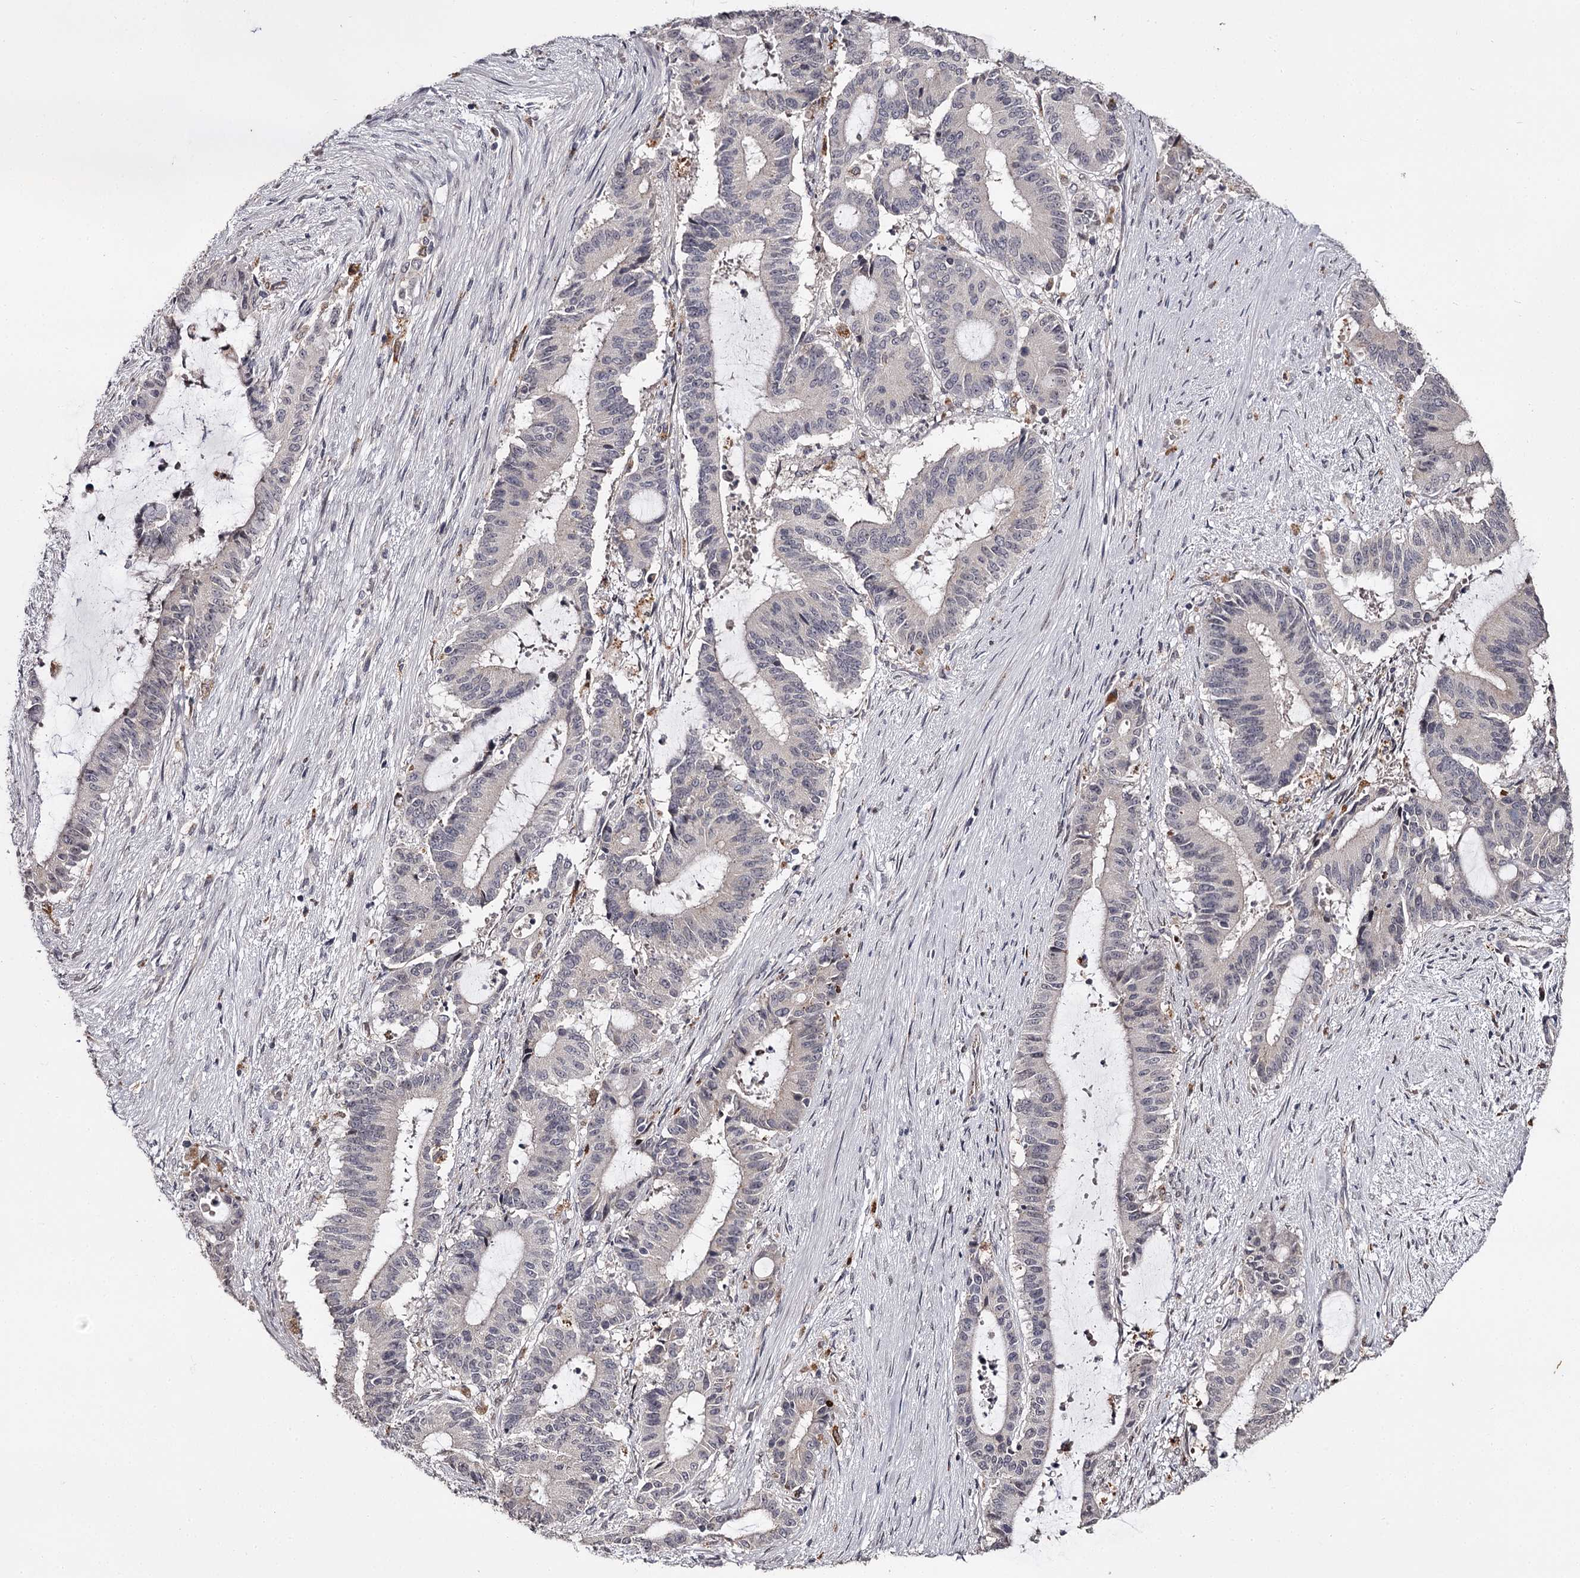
{"staining": {"intensity": "negative", "quantity": "none", "location": "none"}, "tissue": "liver cancer", "cell_type": "Tumor cells", "image_type": "cancer", "snomed": [{"axis": "morphology", "description": "Normal tissue, NOS"}, {"axis": "morphology", "description": "Cholangiocarcinoma"}, {"axis": "topography", "description": "Liver"}, {"axis": "topography", "description": "Peripheral nerve tissue"}], "caption": "Protein analysis of liver cholangiocarcinoma displays no significant staining in tumor cells. (Brightfield microscopy of DAB immunohistochemistry (IHC) at high magnification).", "gene": "SLC32A1", "patient": {"sex": "female", "age": 73}}